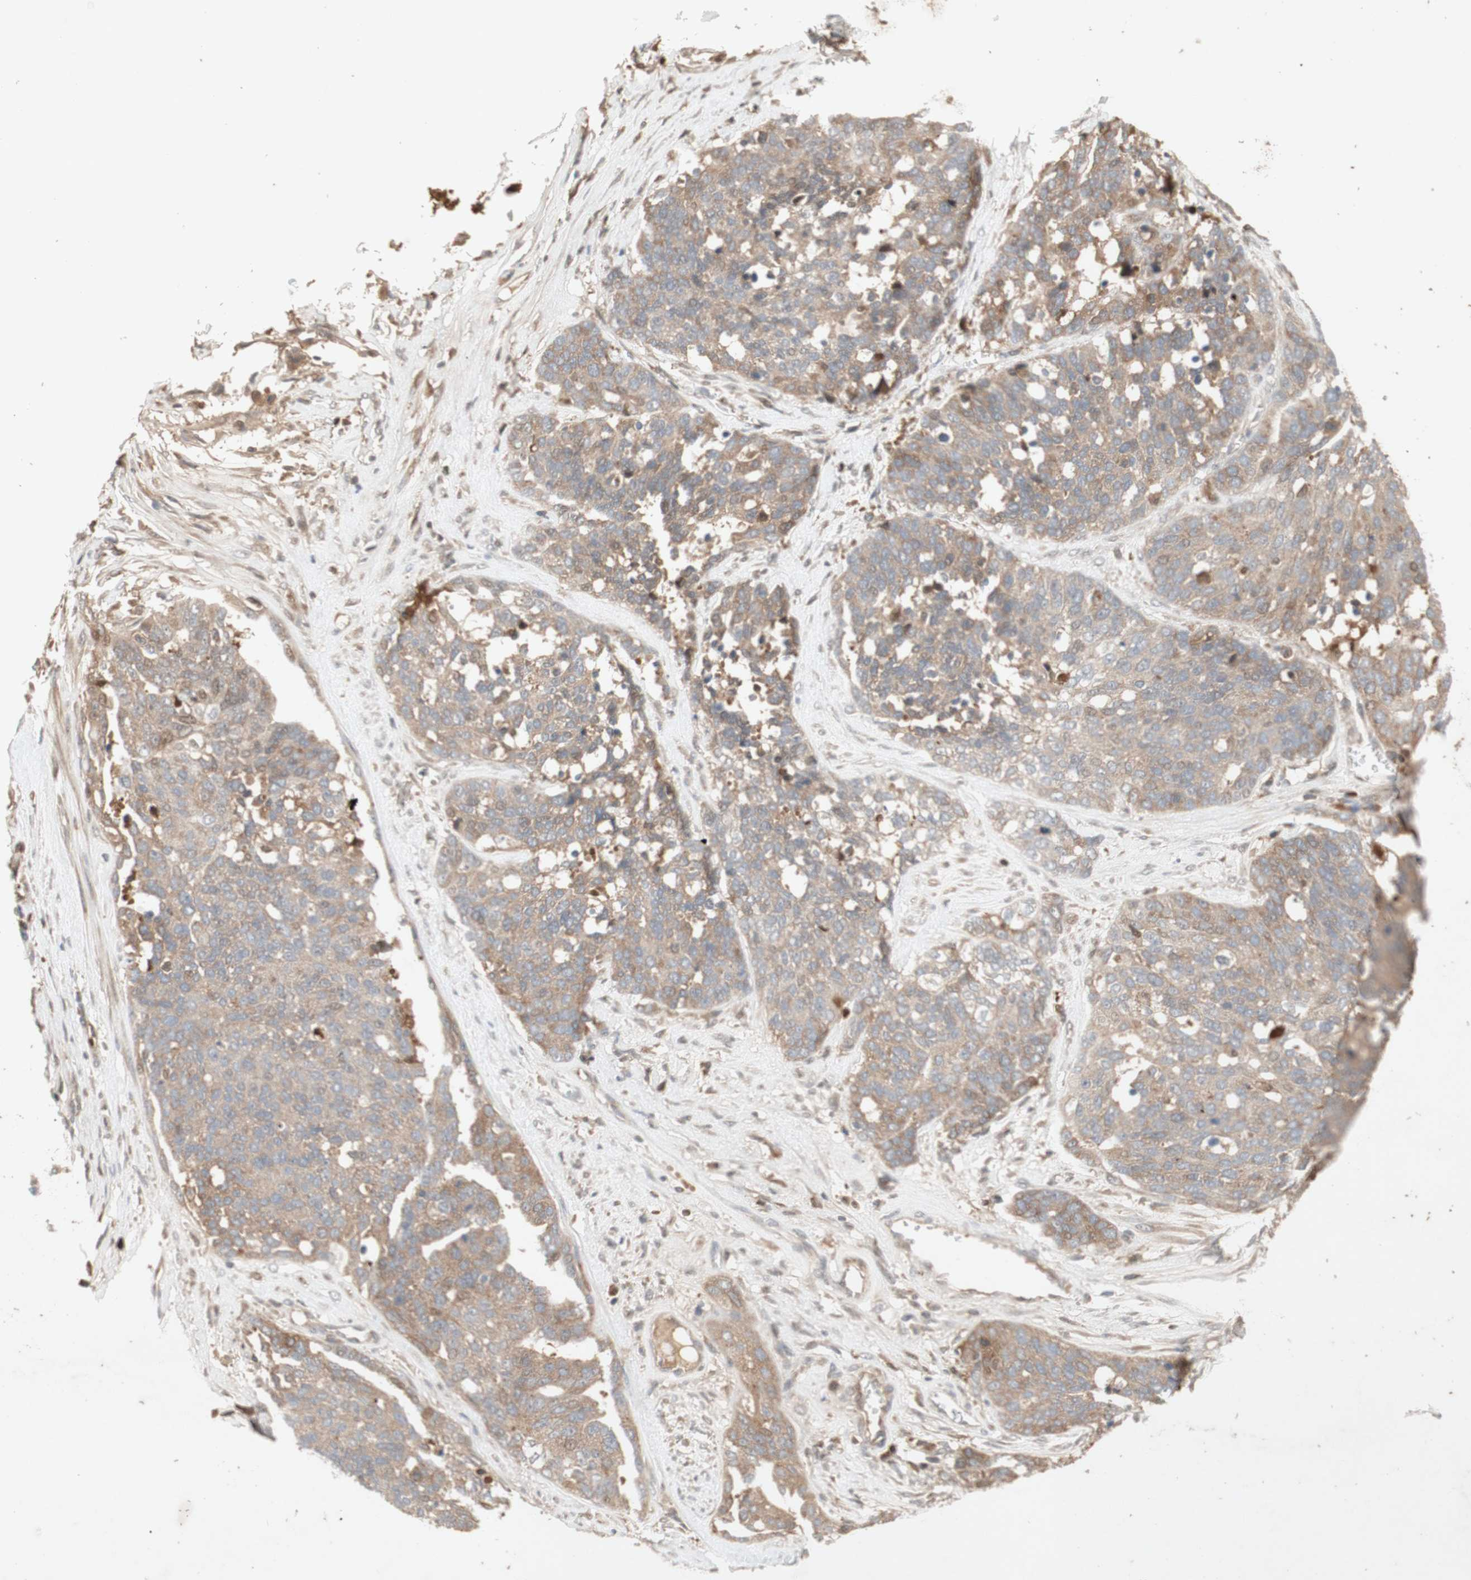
{"staining": {"intensity": "weak", "quantity": "25%-75%", "location": "cytoplasmic/membranous"}, "tissue": "ovarian cancer", "cell_type": "Tumor cells", "image_type": "cancer", "snomed": [{"axis": "morphology", "description": "Cystadenocarcinoma, serous, NOS"}, {"axis": "topography", "description": "Ovary"}], "caption": "IHC histopathology image of human ovarian cancer stained for a protein (brown), which exhibits low levels of weak cytoplasmic/membranous expression in about 25%-75% of tumor cells.", "gene": "NRG4", "patient": {"sex": "female", "age": 44}}